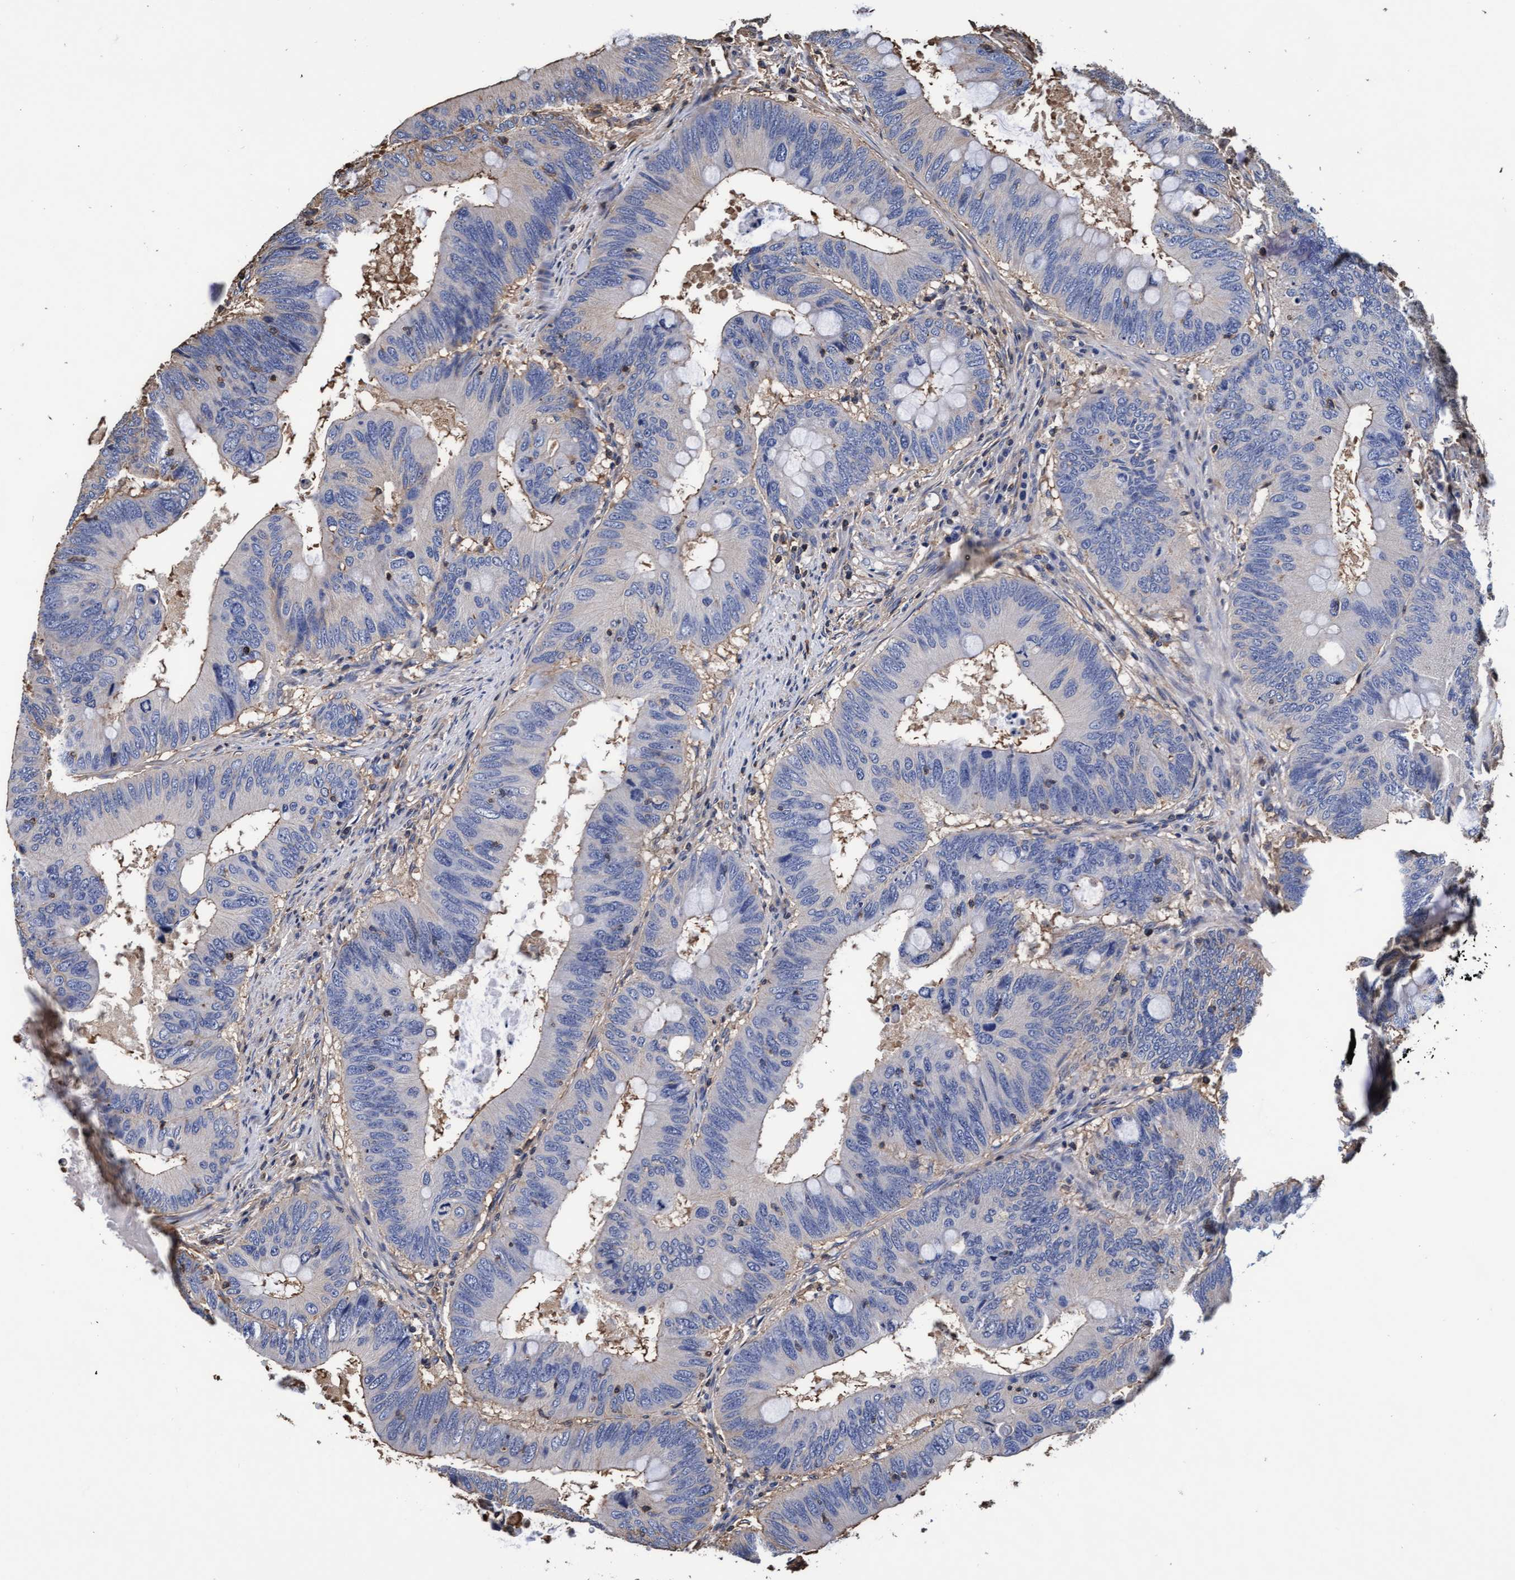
{"staining": {"intensity": "weak", "quantity": "<25%", "location": "cytoplasmic/membranous"}, "tissue": "colorectal cancer", "cell_type": "Tumor cells", "image_type": "cancer", "snomed": [{"axis": "morphology", "description": "Adenocarcinoma, NOS"}, {"axis": "topography", "description": "Colon"}], "caption": "Tumor cells are negative for brown protein staining in adenocarcinoma (colorectal).", "gene": "GRHPR", "patient": {"sex": "male", "age": 71}}